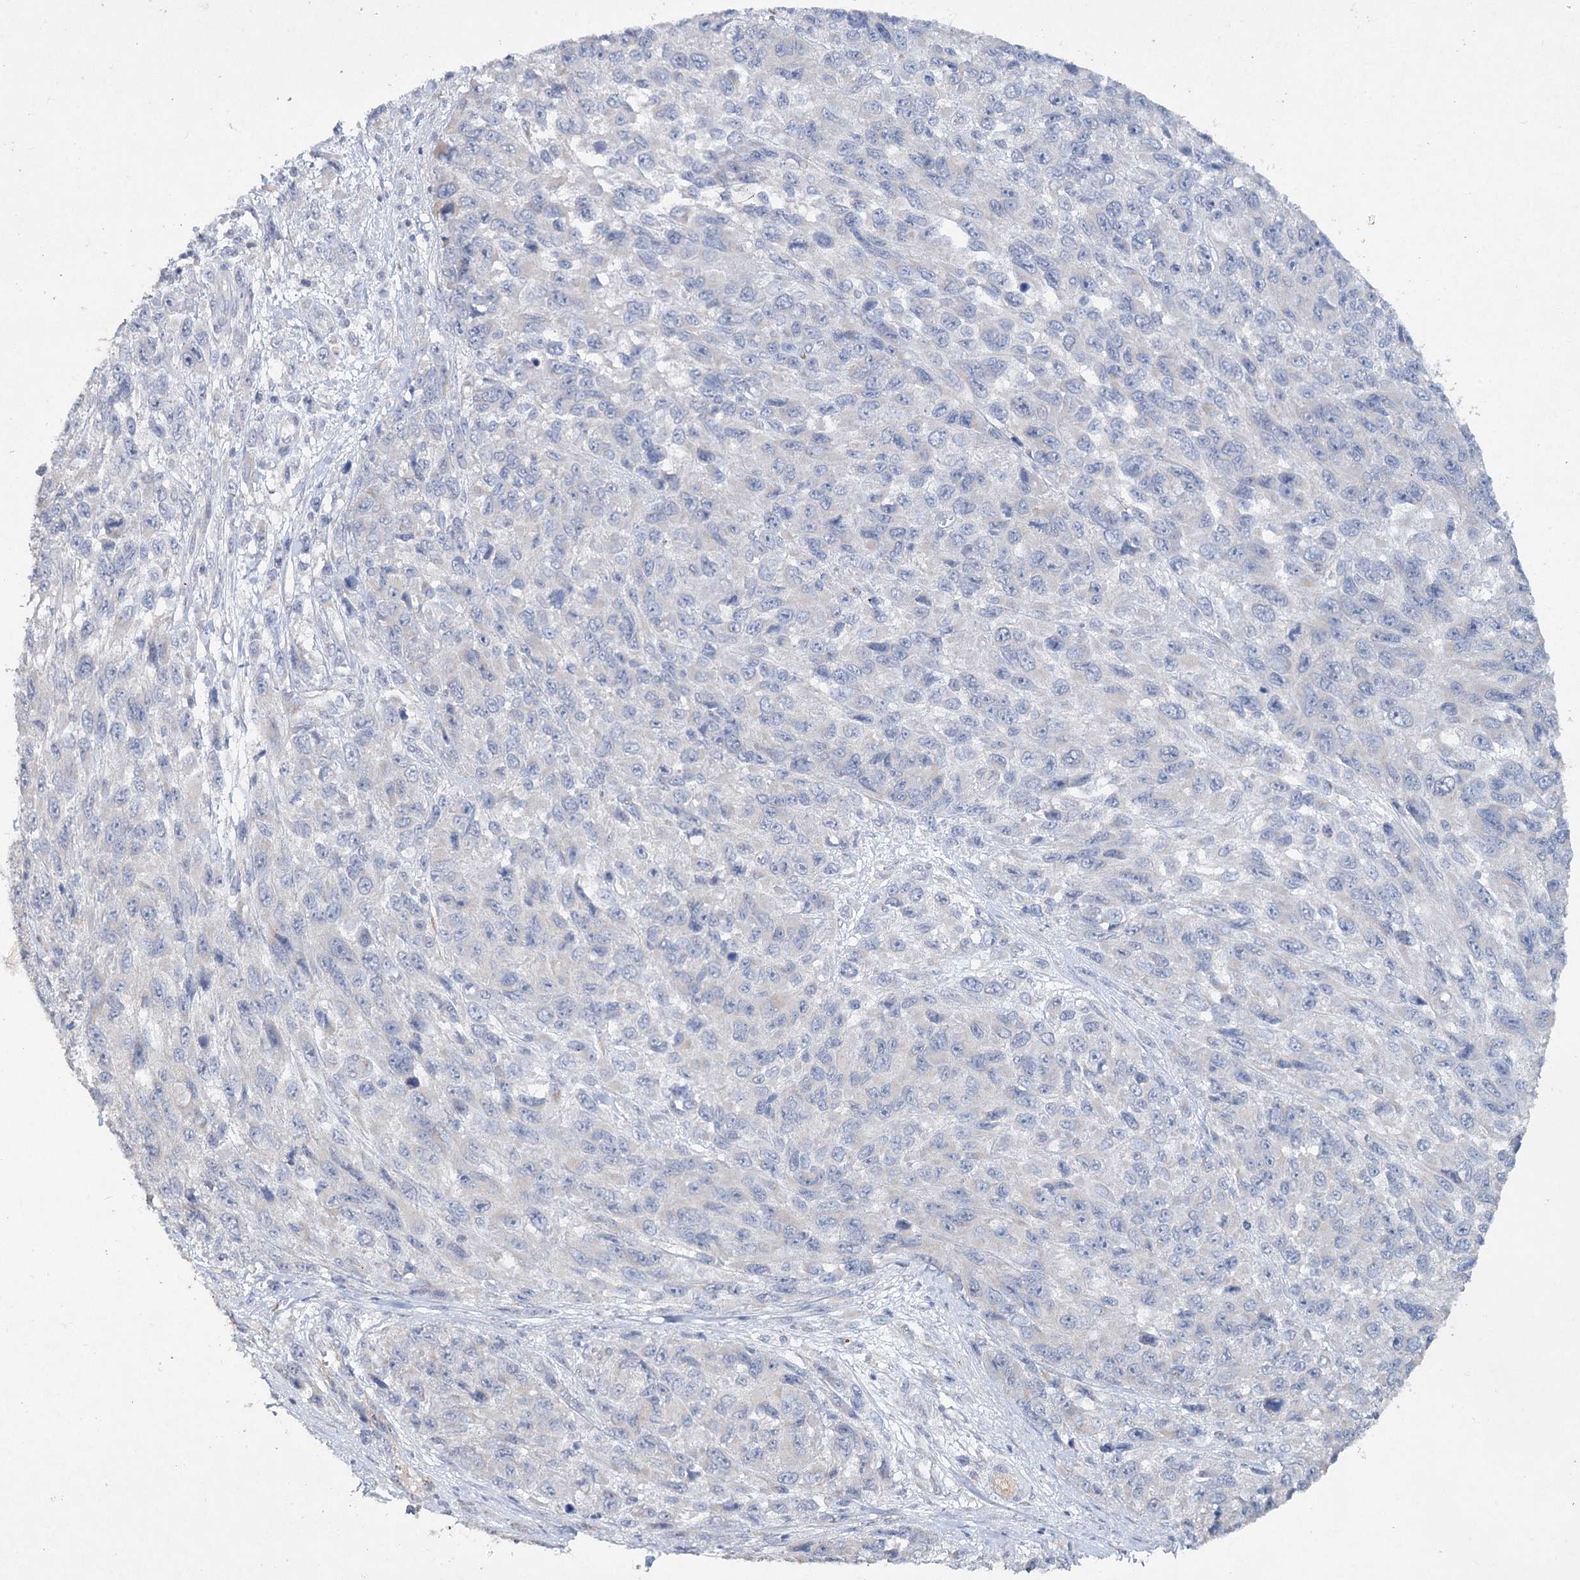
{"staining": {"intensity": "negative", "quantity": "none", "location": "none"}, "tissue": "melanoma", "cell_type": "Tumor cells", "image_type": "cancer", "snomed": [{"axis": "morphology", "description": "Normal tissue, NOS"}, {"axis": "morphology", "description": "Malignant melanoma, NOS"}, {"axis": "topography", "description": "Skin"}], "caption": "Tumor cells show no significant staining in malignant melanoma.", "gene": "RFX6", "patient": {"sex": "female", "age": 96}}